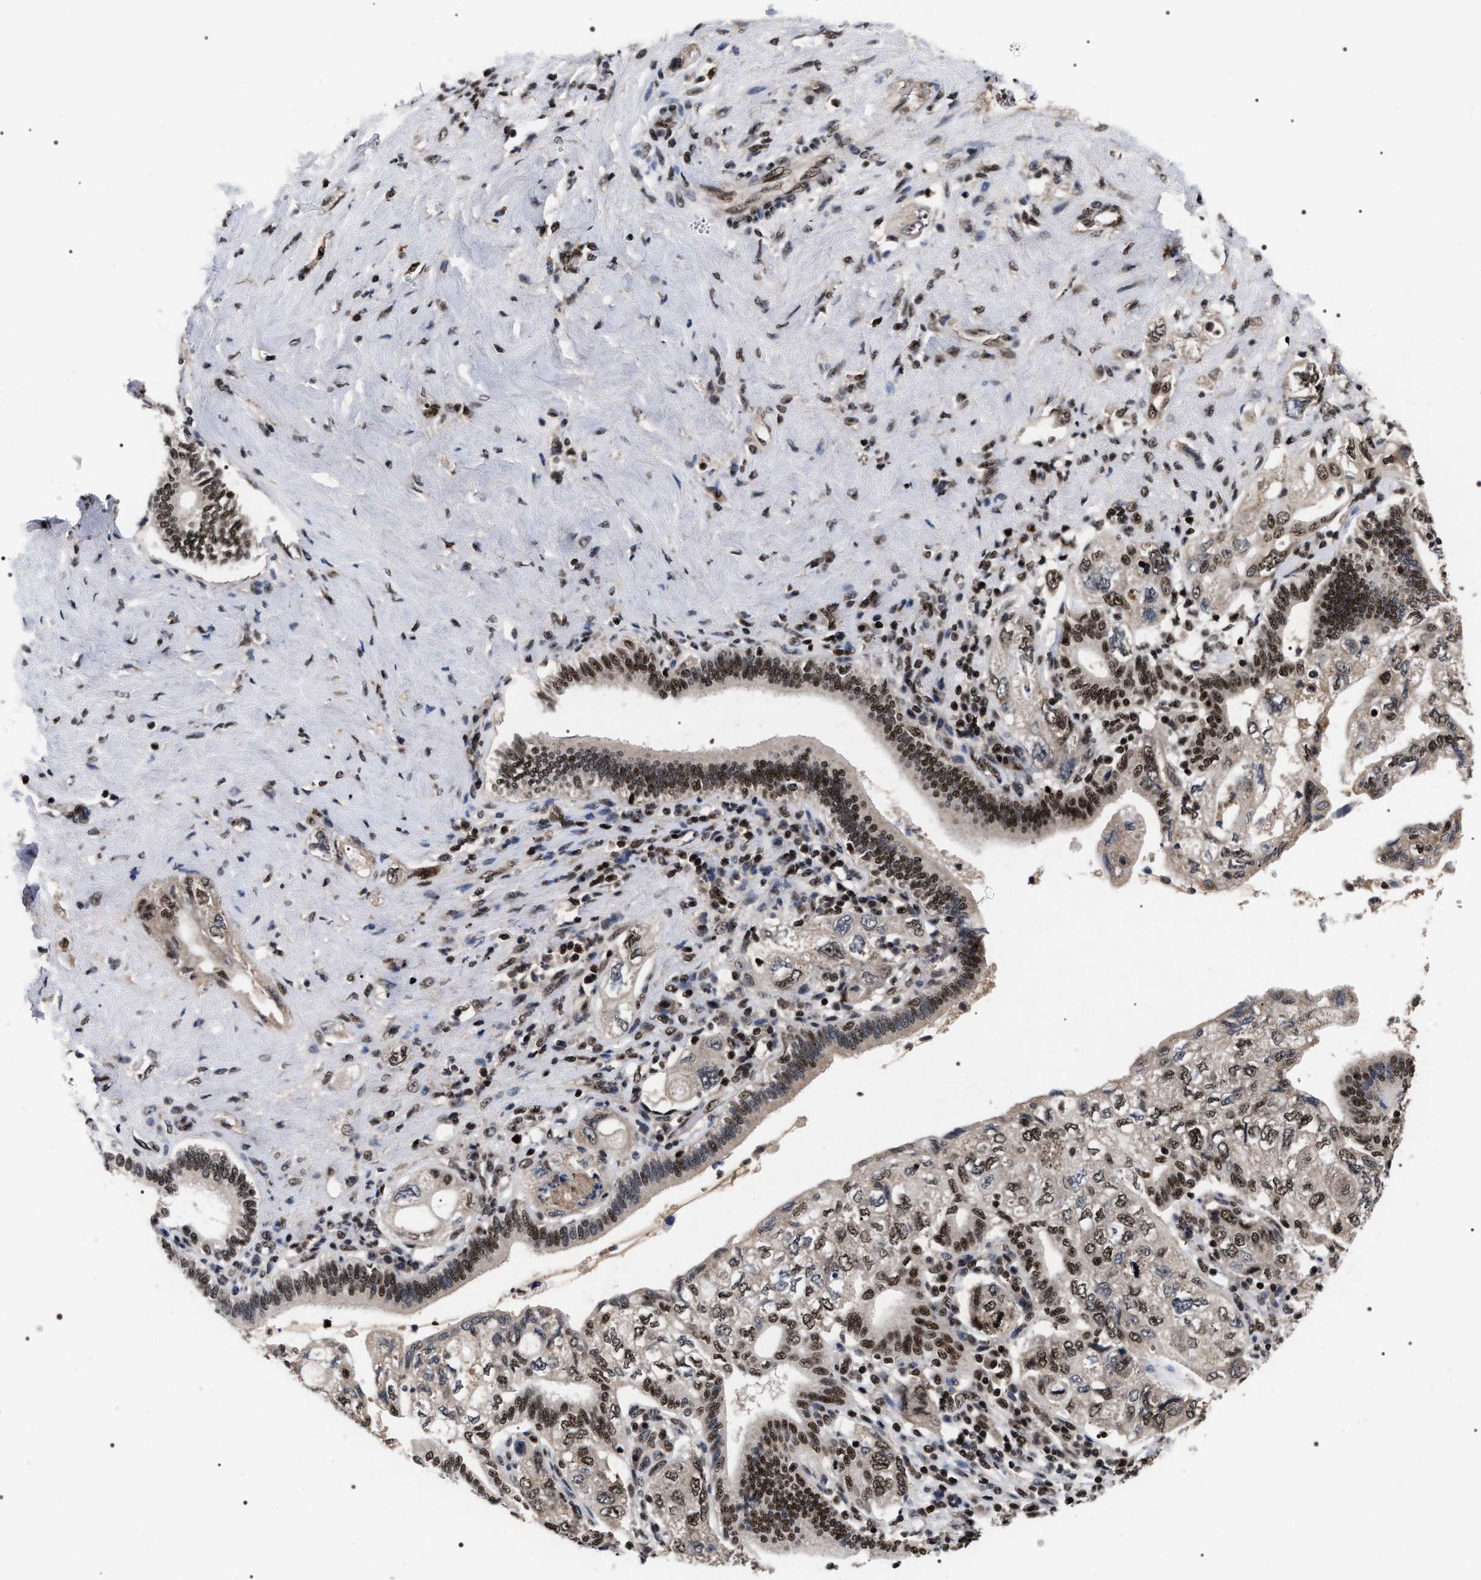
{"staining": {"intensity": "moderate", "quantity": "25%-75%", "location": "nuclear"}, "tissue": "pancreatic cancer", "cell_type": "Tumor cells", "image_type": "cancer", "snomed": [{"axis": "morphology", "description": "Adenocarcinoma, NOS"}, {"axis": "topography", "description": "Pancreas"}], "caption": "Adenocarcinoma (pancreatic) stained for a protein (brown) demonstrates moderate nuclear positive expression in approximately 25%-75% of tumor cells.", "gene": "RRP1B", "patient": {"sex": "female", "age": 73}}